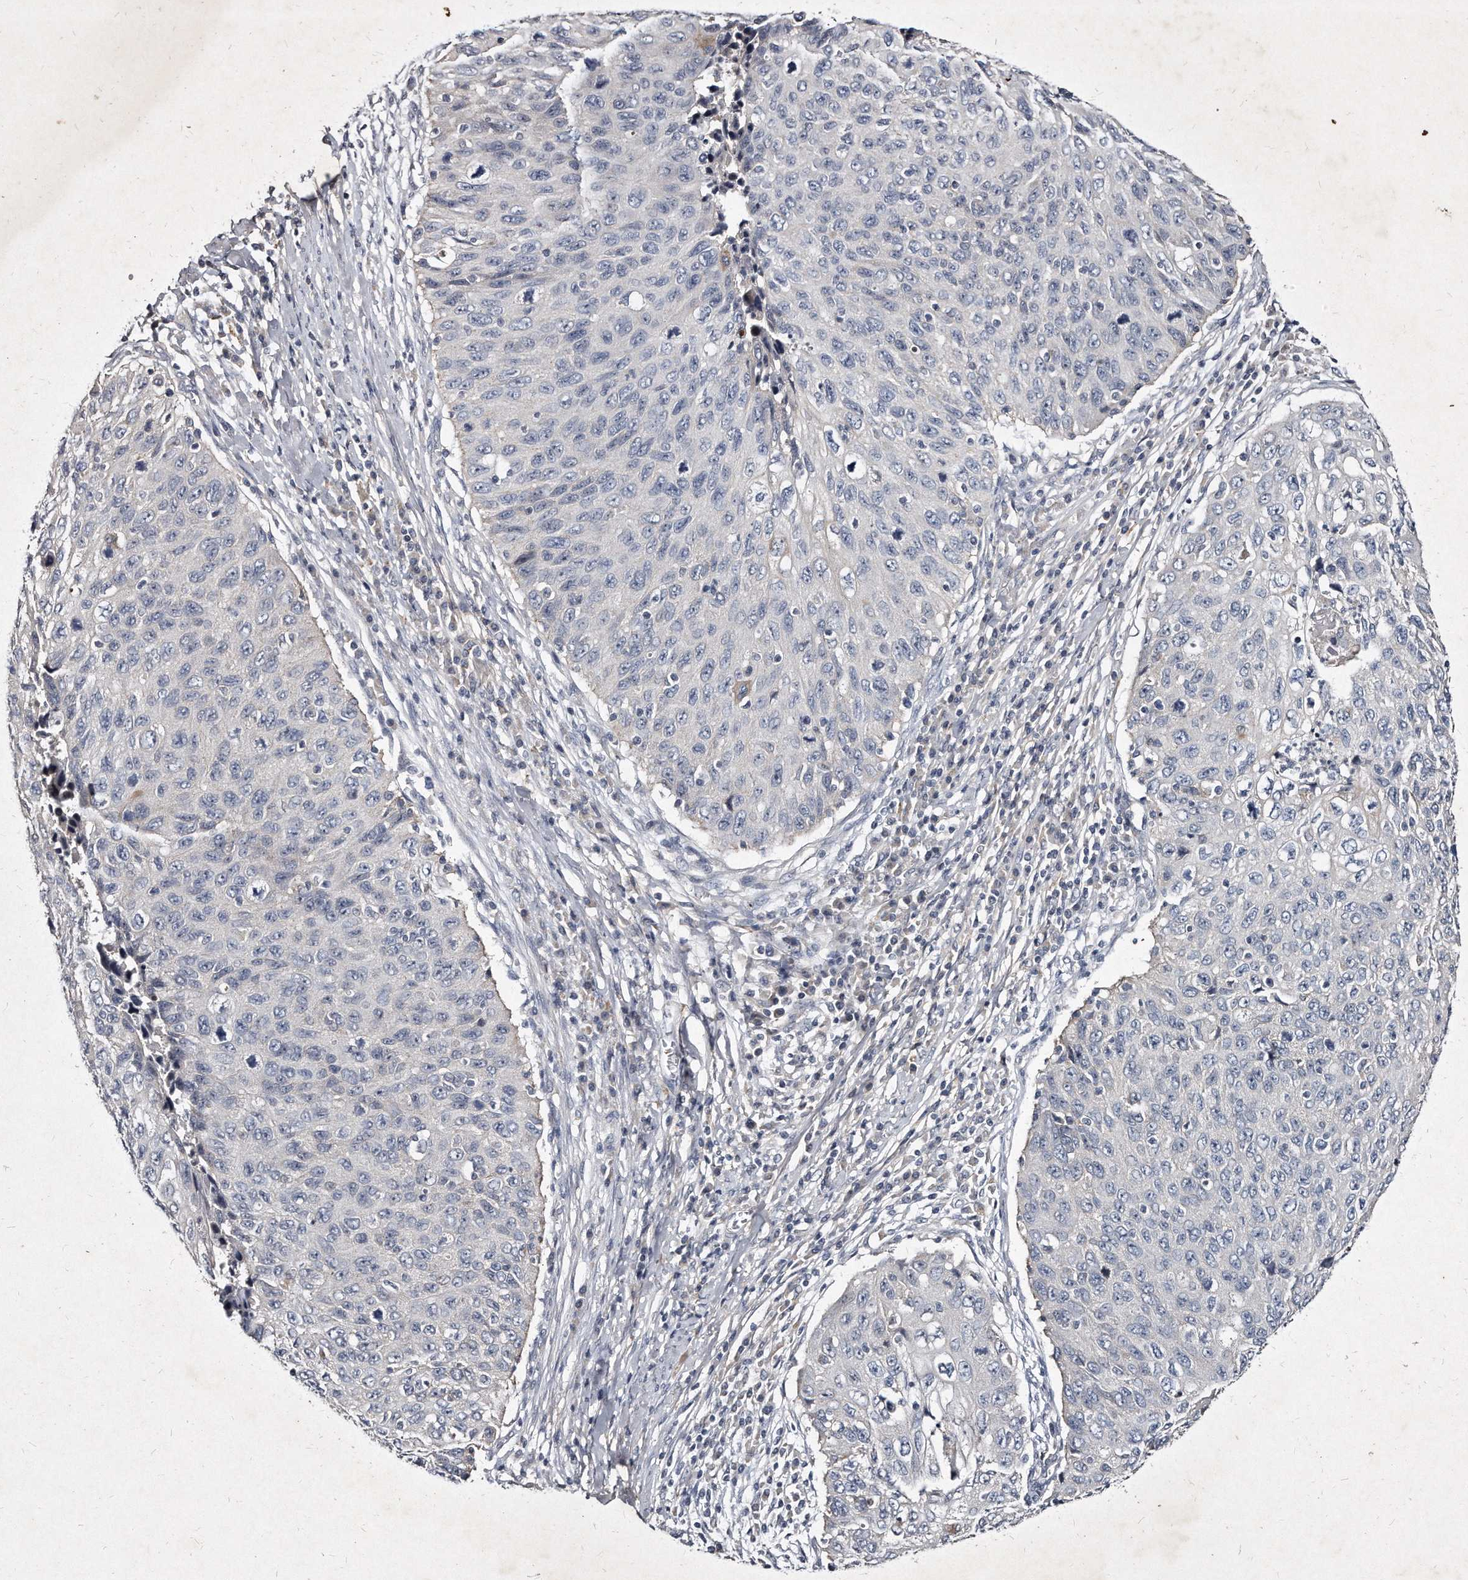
{"staining": {"intensity": "negative", "quantity": "none", "location": "none"}, "tissue": "cervical cancer", "cell_type": "Tumor cells", "image_type": "cancer", "snomed": [{"axis": "morphology", "description": "Squamous cell carcinoma, NOS"}, {"axis": "topography", "description": "Cervix"}], "caption": "Micrograph shows no significant protein positivity in tumor cells of cervical cancer (squamous cell carcinoma).", "gene": "KLHDC3", "patient": {"sex": "female", "age": 53}}